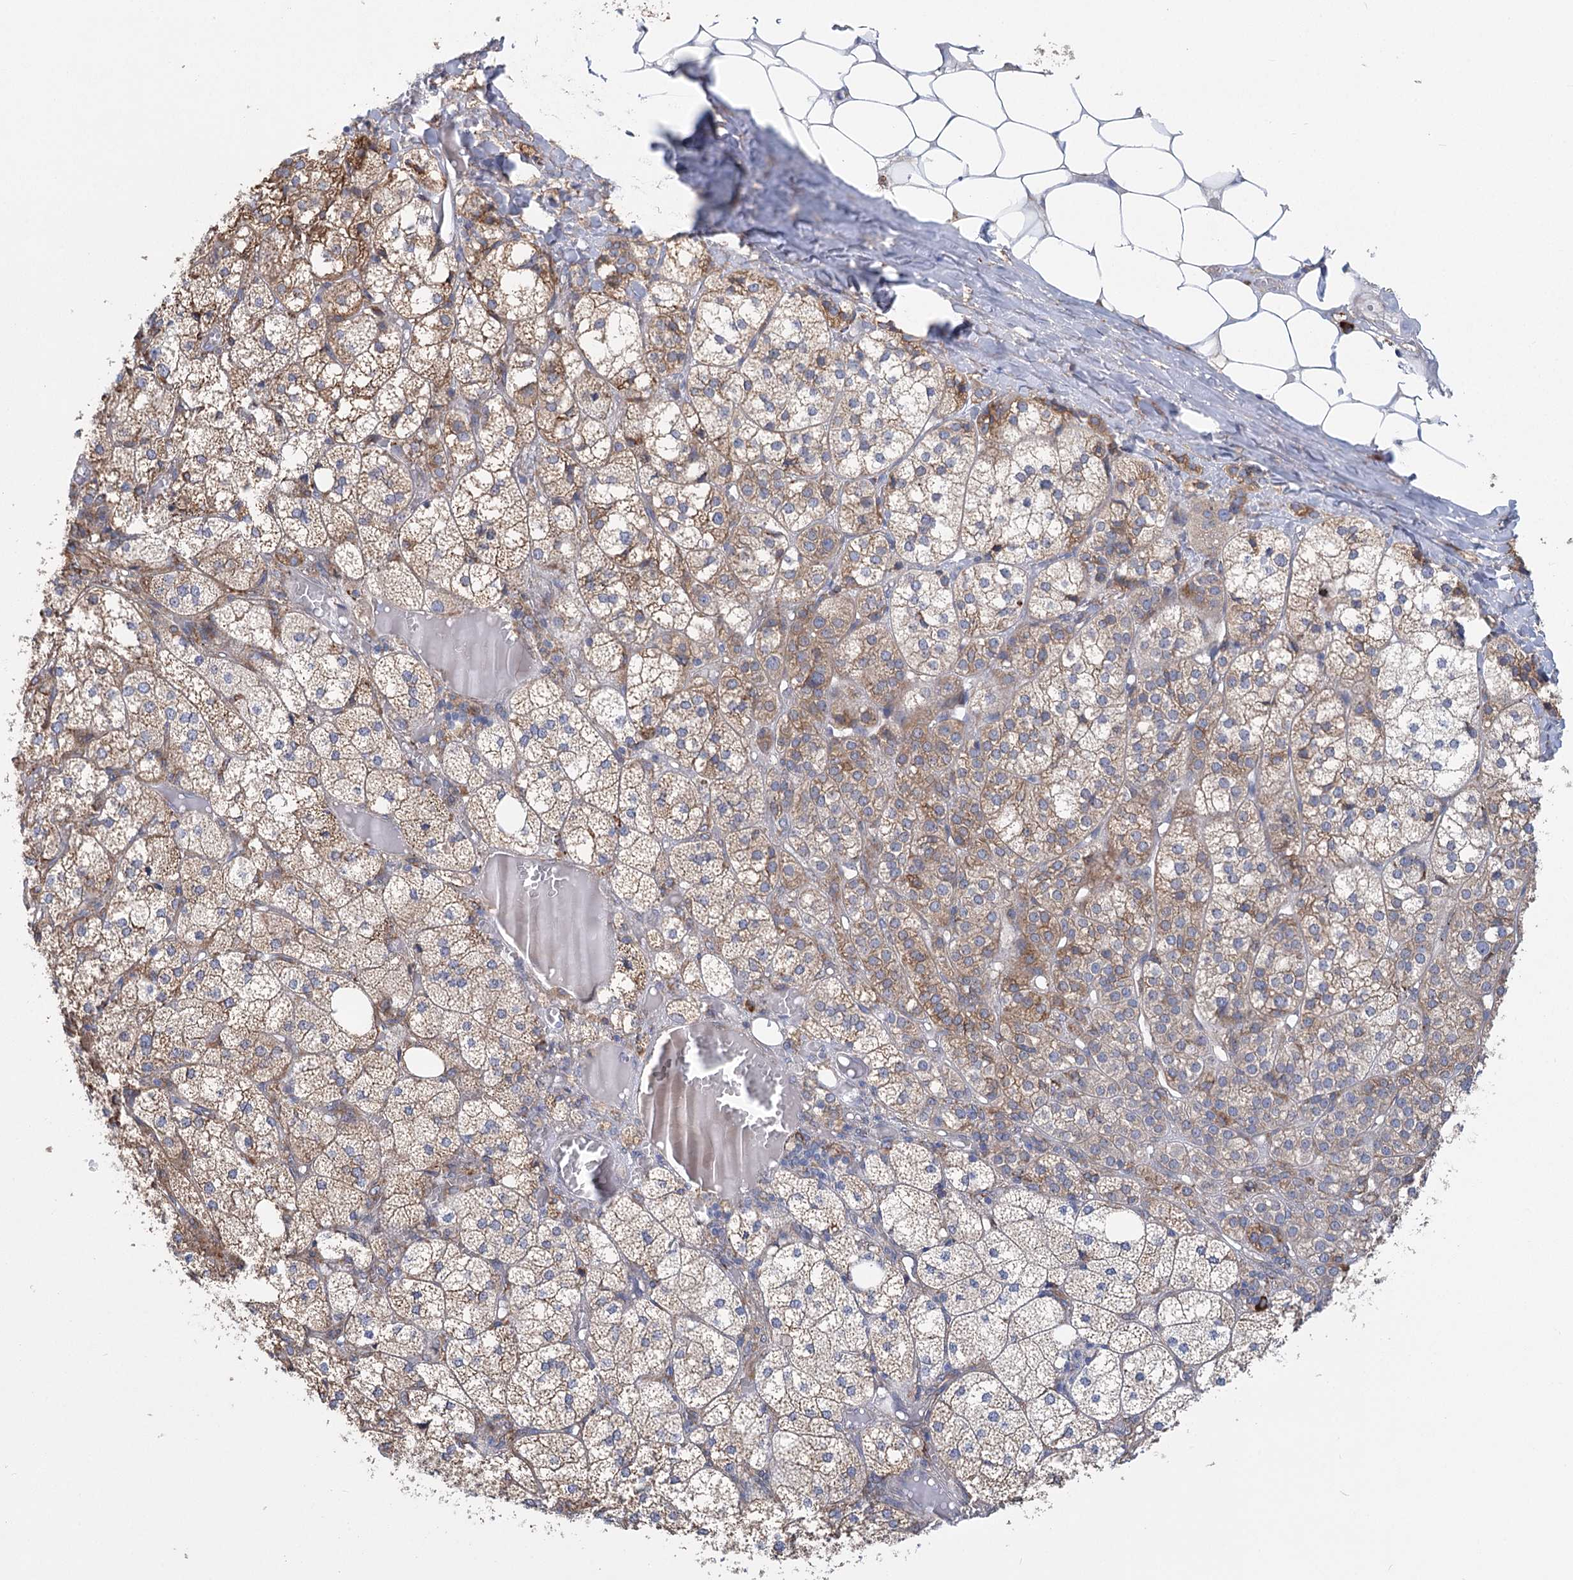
{"staining": {"intensity": "moderate", "quantity": ">75%", "location": "cytoplasmic/membranous"}, "tissue": "adrenal gland", "cell_type": "Glandular cells", "image_type": "normal", "snomed": [{"axis": "morphology", "description": "Normal tissue, NOS"}, {"axis": "topography", "description": "Adrenal gland"}], "caption": "DAB (3,3'-diaminobenzidine) immunohistochemical staining of normal human adrenal gland shows moderate cytoplasmic/membranous protein staining in about >75% of glandular cells. (DAB (3,3'-diaminobenzidine) IHC with brightfield microscopy, high magnification).", "gene": "METTL24", "patient": {"sex": "female", "age": 61}}